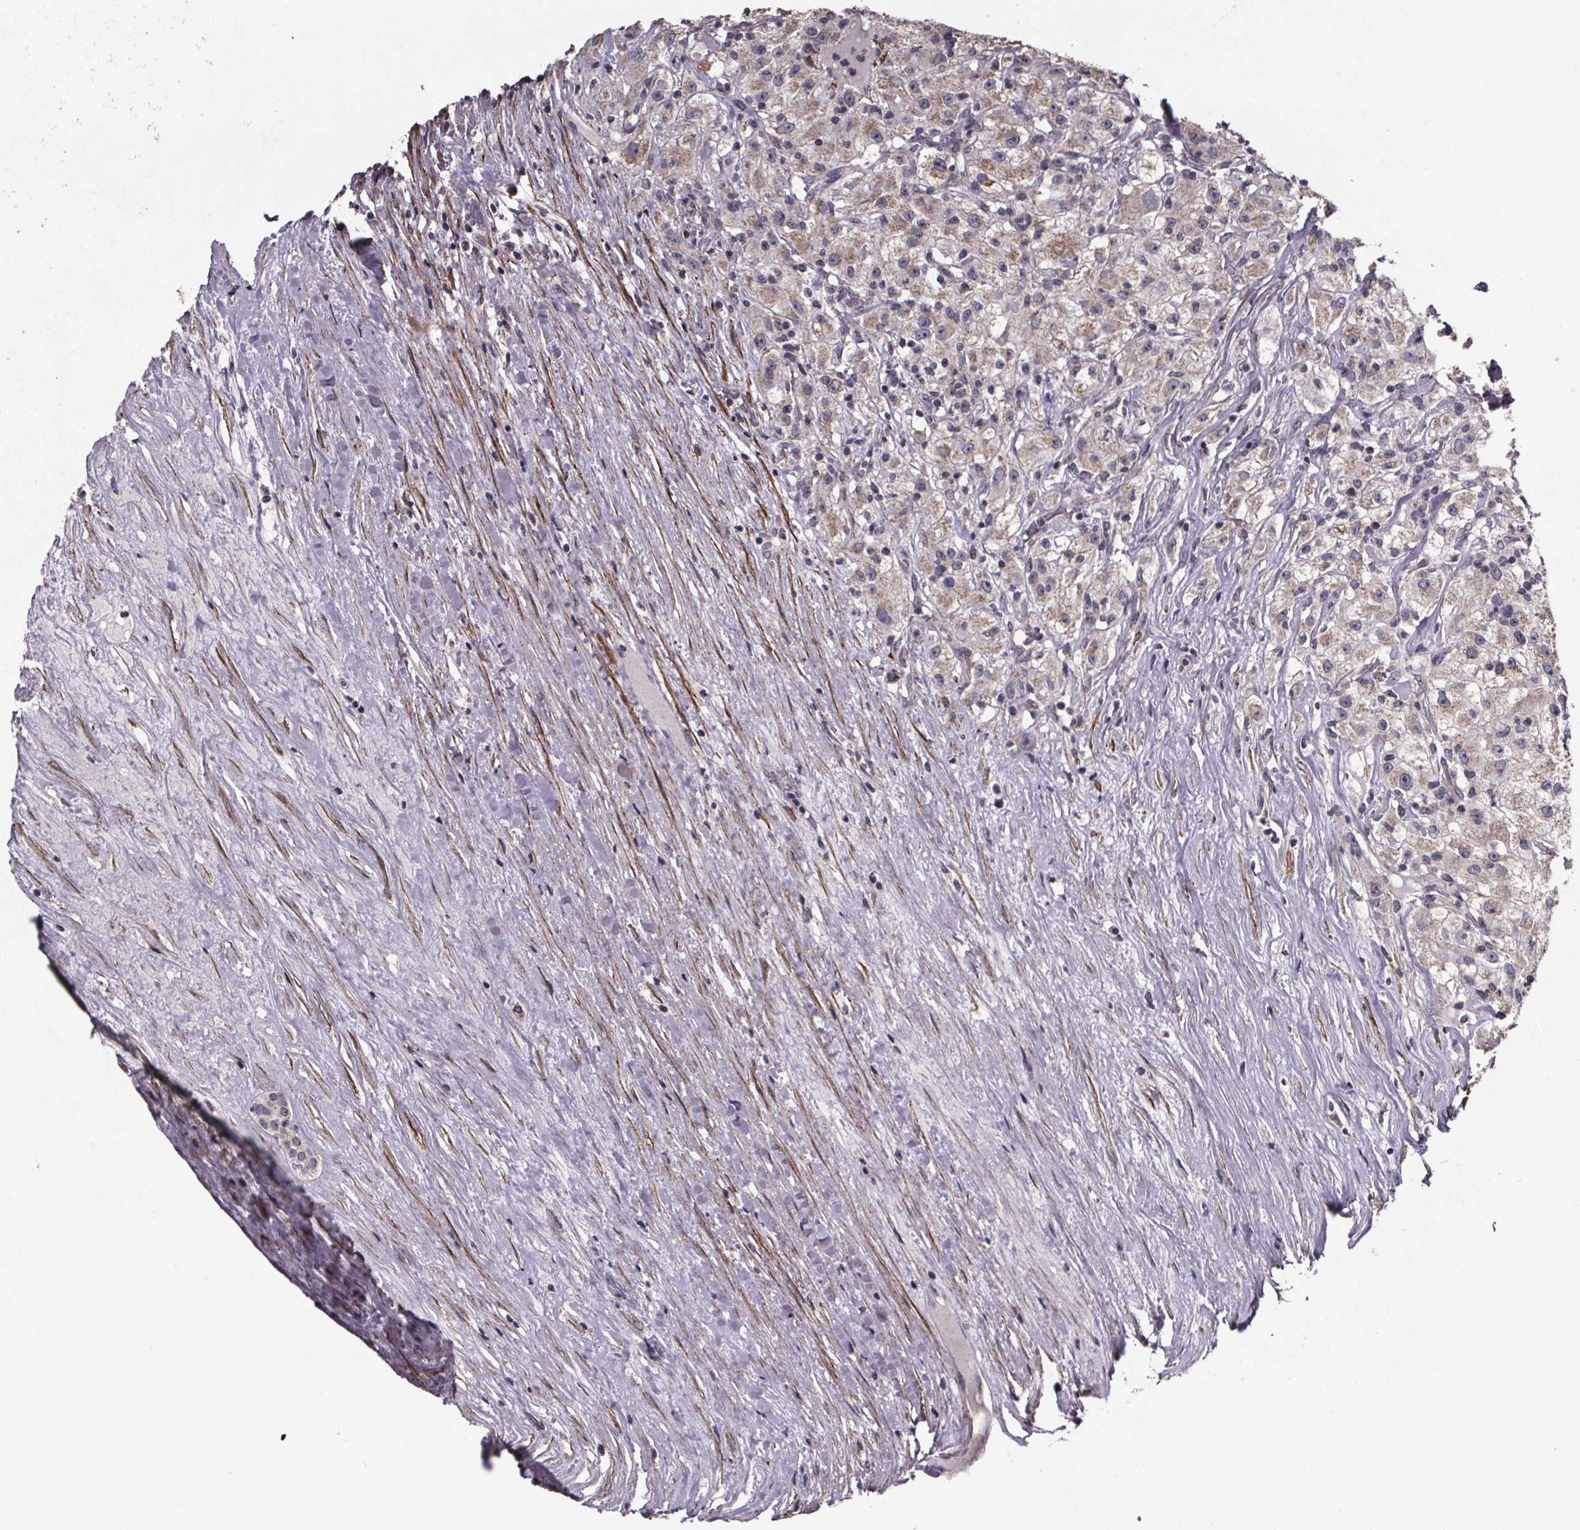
{"staining": {"intensity": "negative", "quantity": "none", "location": "none"}, "tissue": "renal cancer", "cell_type": "Tumor cells", "image_type": "cancer", "snomed": [{"axis": "morphology", "description": "Adenocarcinoma, NOS"}, {"axis": "topography", "description": "Kidney"}], "caption": "This is an immunohistochemistry image of human adenocarcinoma (renal). There is no positivity in tumor cells.", "gene": "PALLD", "patient": {"sex": "female", "age": 67}}